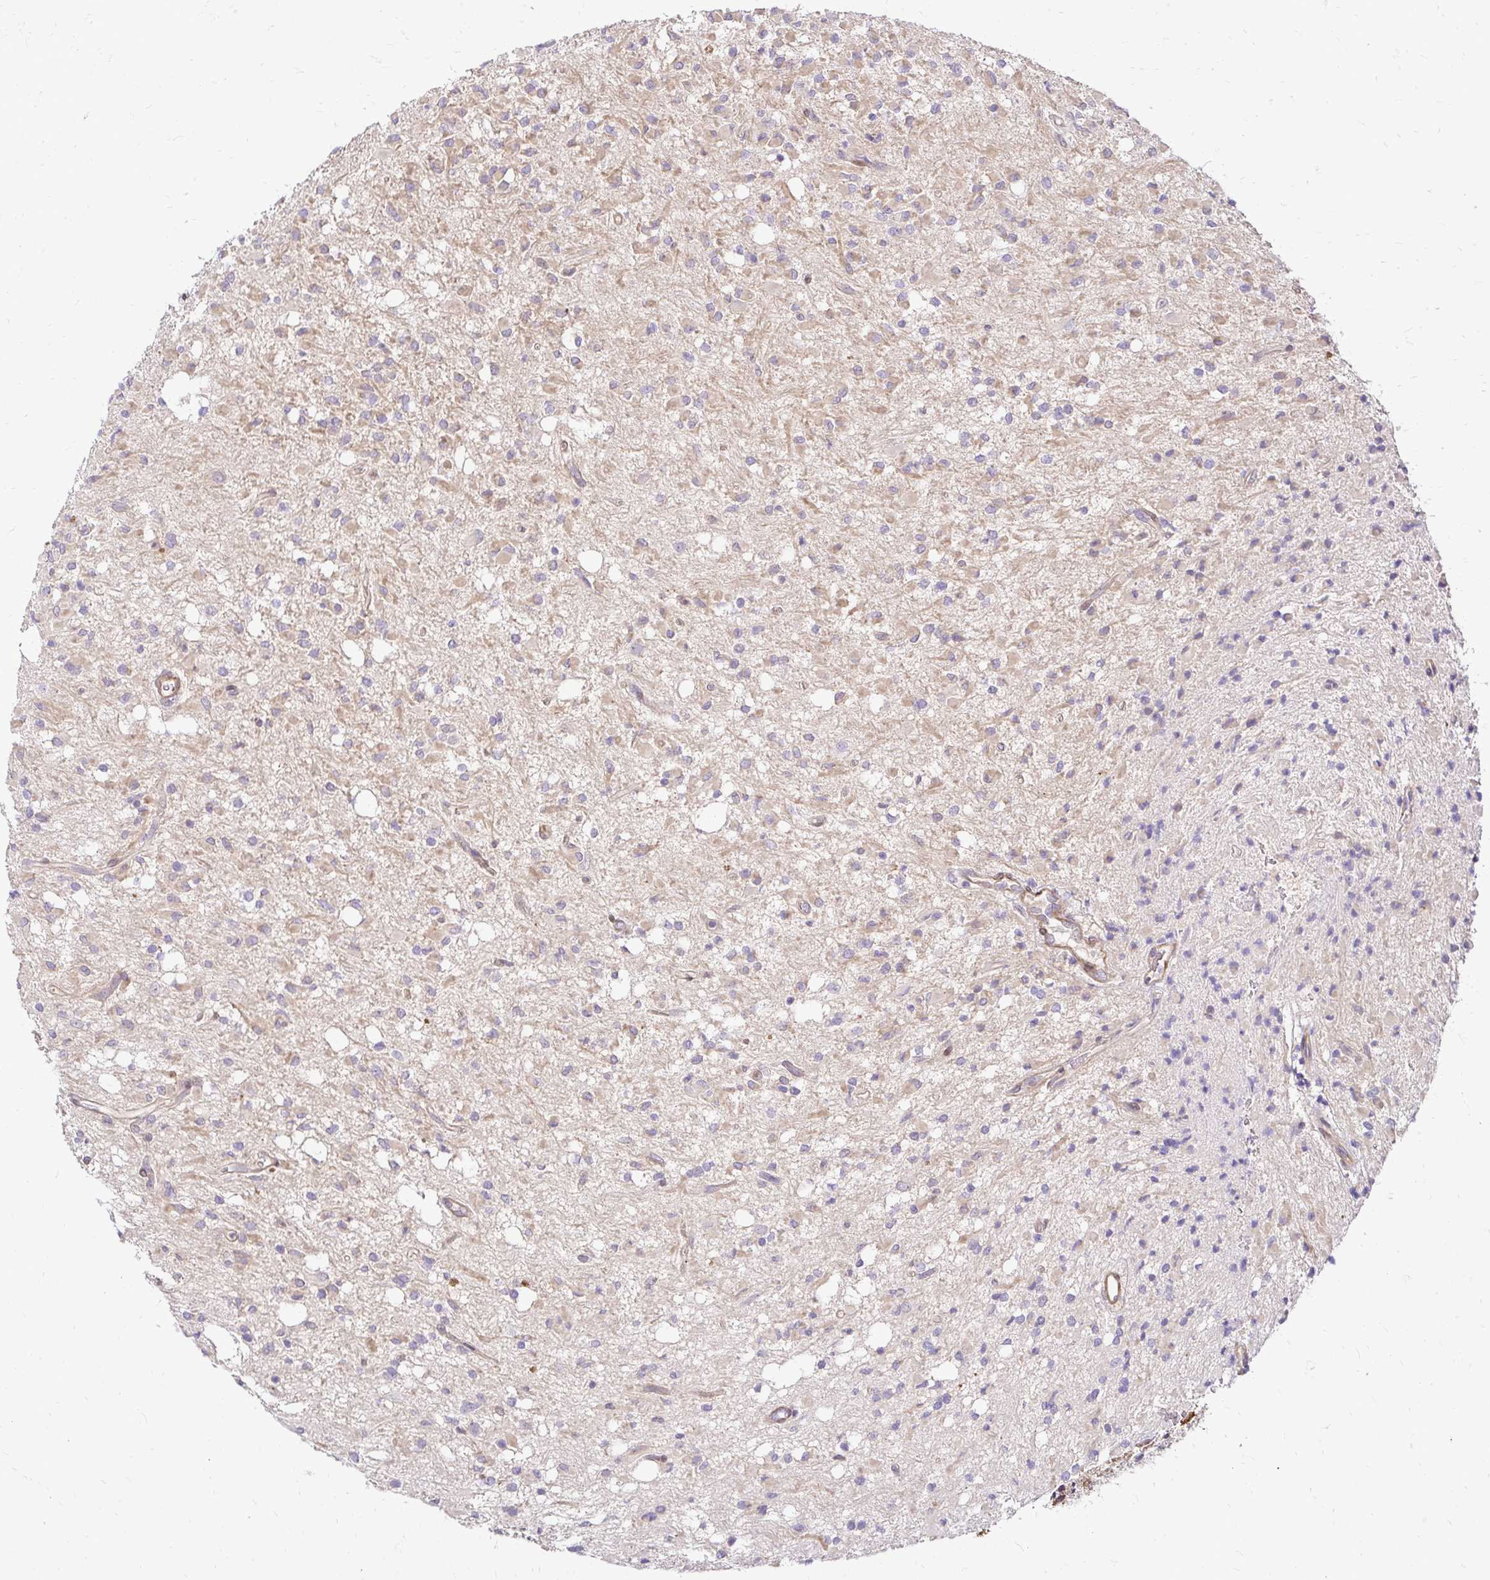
{"staining": {"intensity": "weak", "quantity": "<25%", "location": "cytoplasmic/membranous"}, "tissue": "glioma", "cell_type": "Tumor cells", "image_type": "cancer", "snomed": [{"axis": "morphology", "description": "Glioma, malignant, Low grade"}, {"axis": "topography", "description": "Brain"}], "caption": "Tumor cells are negative for brown protein staining in malignant glioma (low-grade).", "gene": "YAP1", "patient": {"sex": "female", "age": 33}}